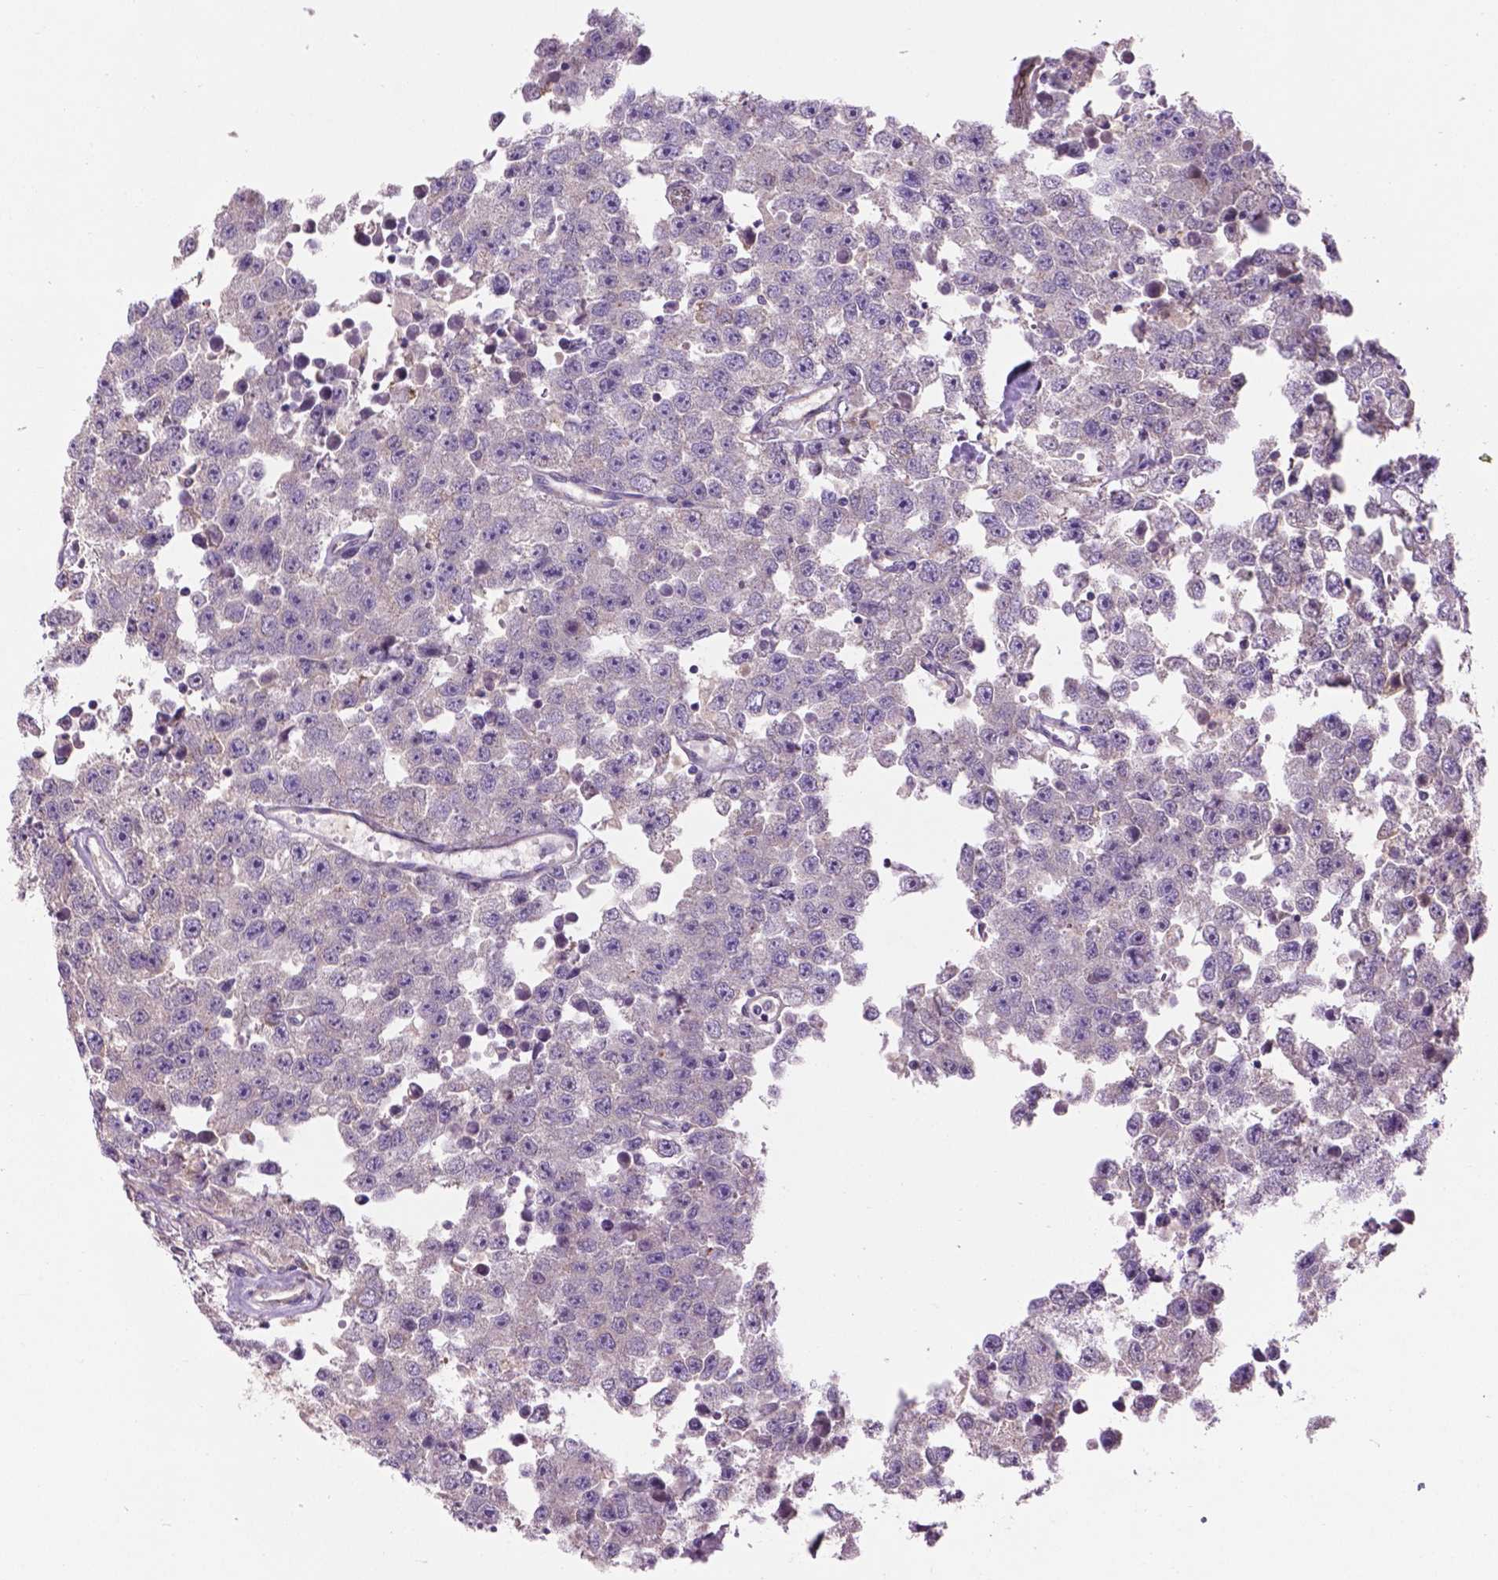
{"staining": {"intensity": "negative", "quantity": "none", "location": "none"}, "tissue": "testis cancer", "cell_type": "Tumor cells", "image_type": "cancer", "snomed": [{"axis": "morphology", "description": "Seminoma, NOS"}, {"axis": "topography", "description": "Testis"}], "caption": "Protein analysis of testis seminoma demonstrates no significant expression in tumor cells. The staining is performed using DAB (3,3'-diaminobenzidine) brown chromogen with nuclei counter-stained in using hematoxylin.", "gene": "IRF6", "patient": {"sex": "male", "age": 52}}